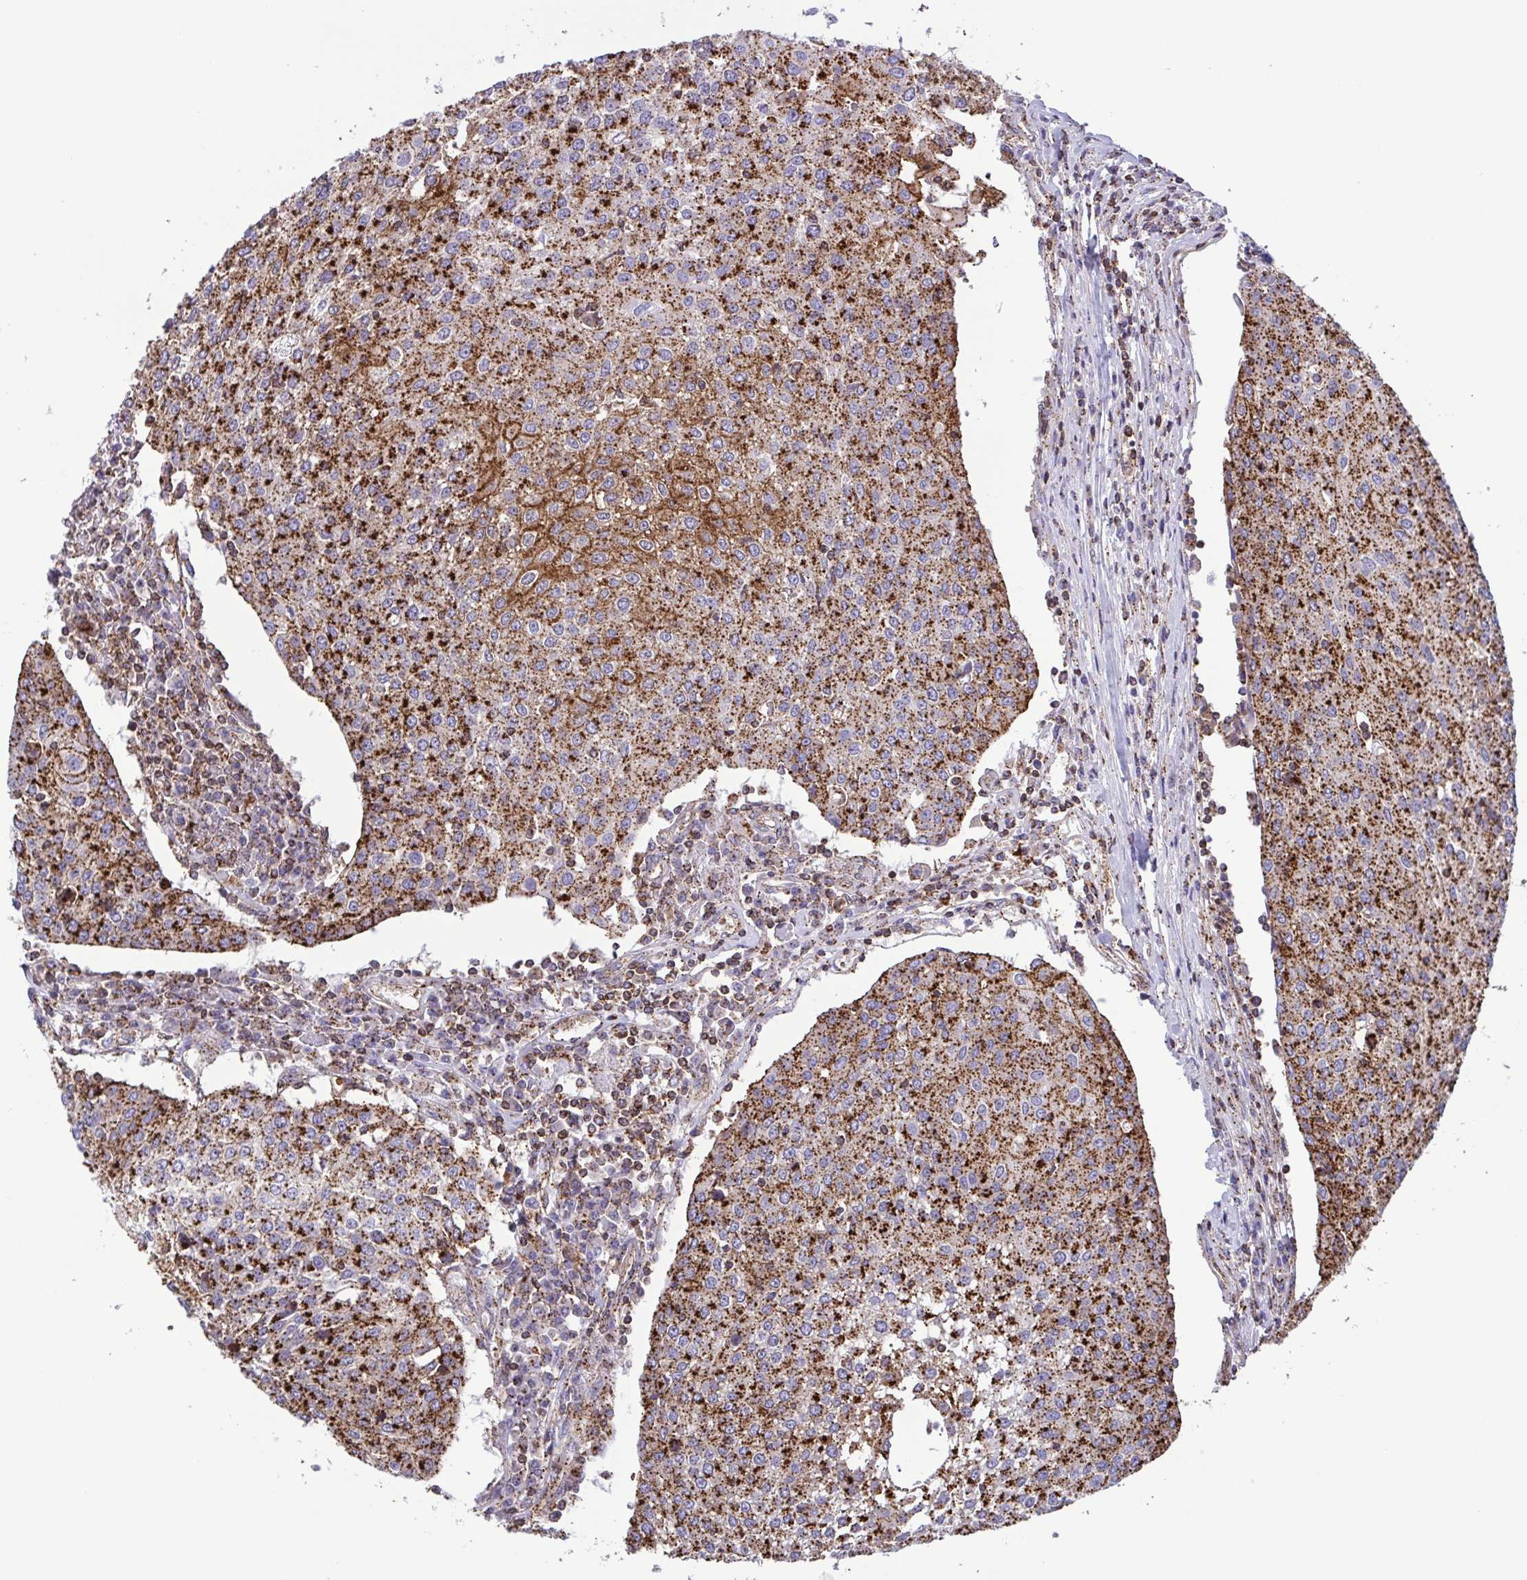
{"staining": {"intensity": "strong", "quantity": ">75%", "location": "cytoplasmic/membranous"}, "tissue": "urothelial cancer", "cell_type": "Tumor cells", "image_type": "cancer", "snomed": [{"axis": "morphology", "description": "Urothelial carcinoma, High grade"}, {"axis": "topography", "description": "Urinary bladder"}], "caption": "Tumor cells exhibit high levels of strong cytoplasmic/membranous positivity in approximately >75% of cells in human urothelial cancer.", "gene": "CHMP1B", "patient": {"sex": "female", "age": 85}}